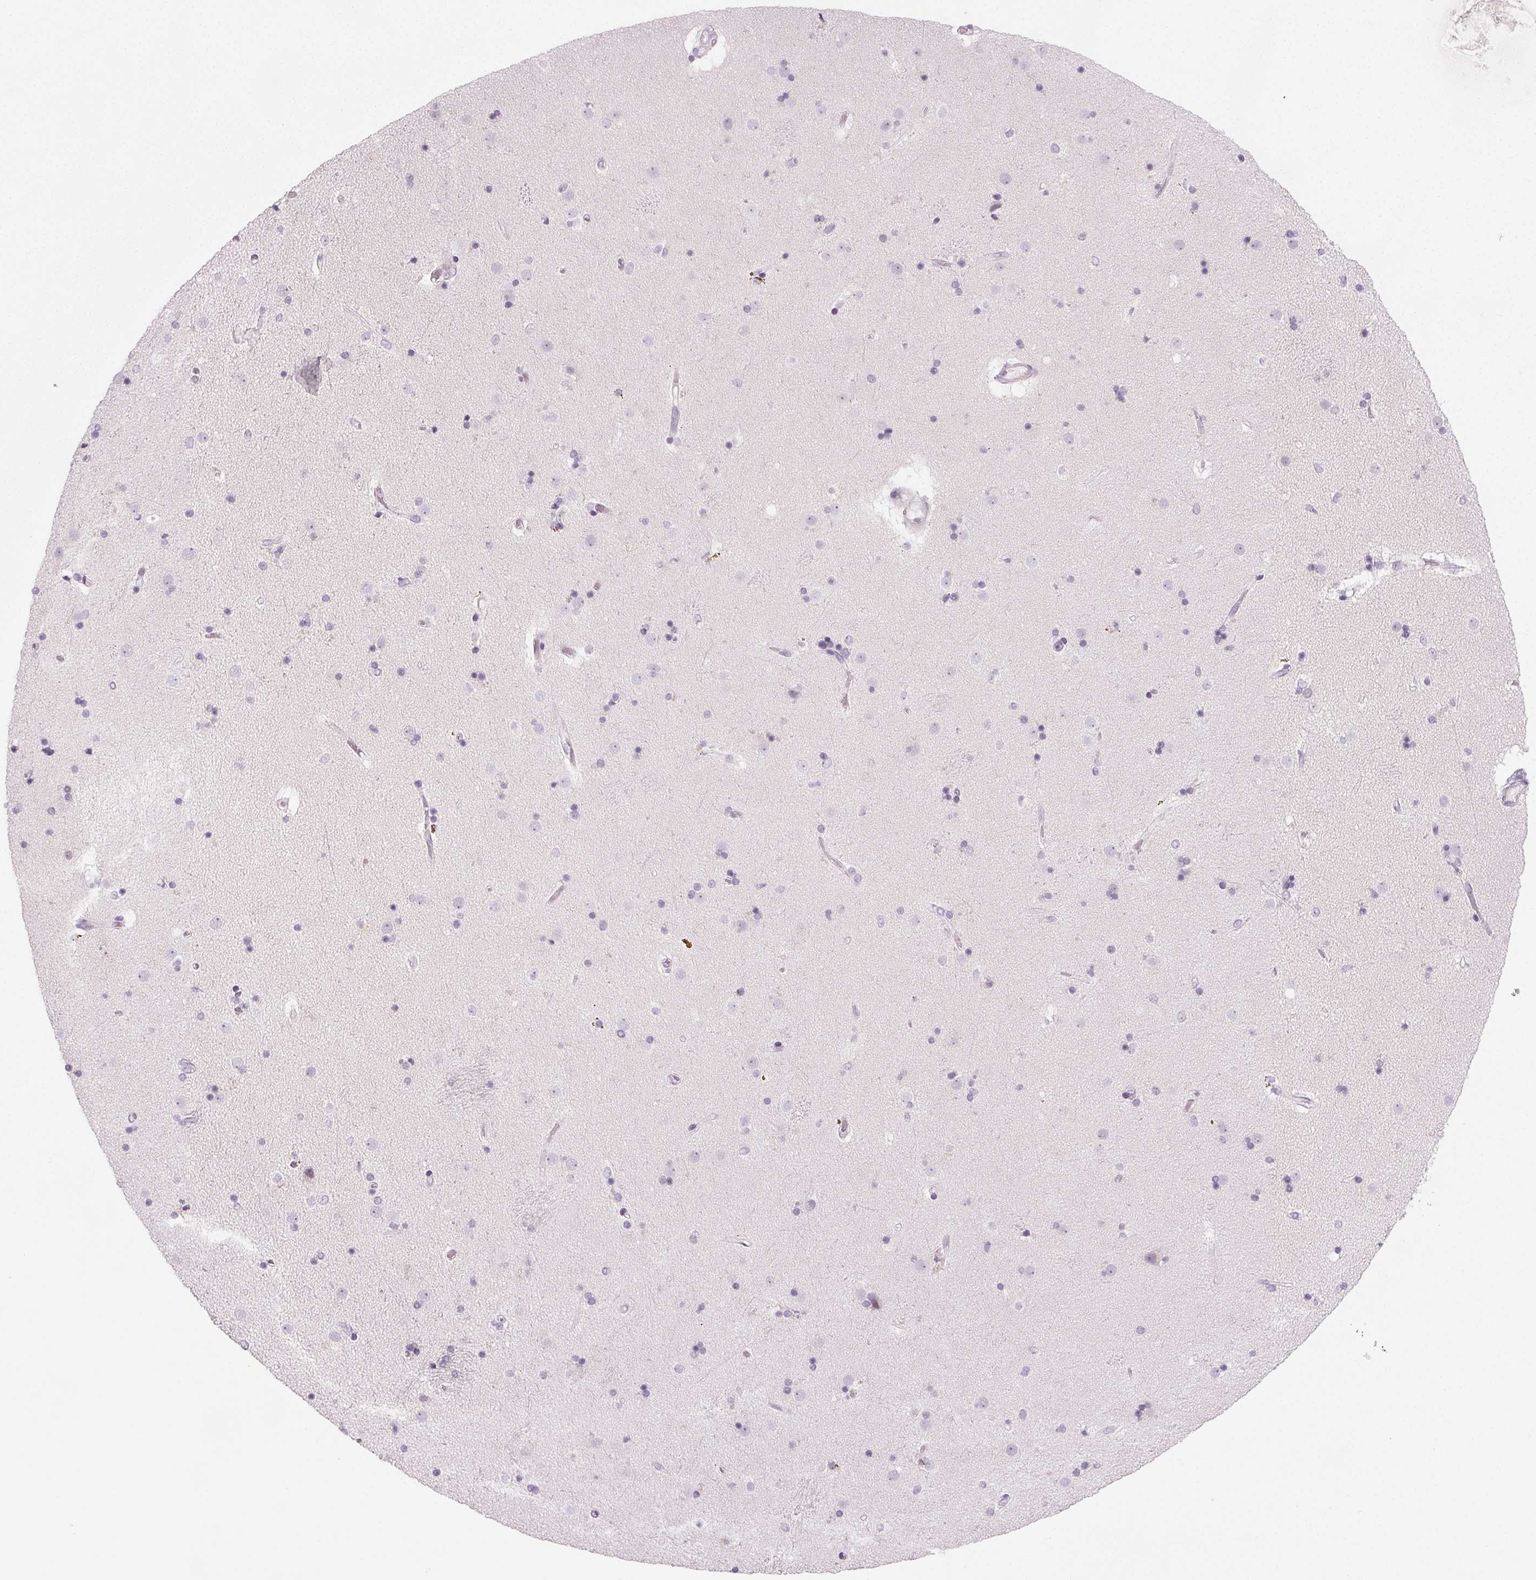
{"staining": {"intensity": "negative", "quantity": "none", "location": "none"}, "tissue": "caudate", "cell_type": "Glial cells", "image_type": "normal", "snomed": [{"axis": "morphology", "description": "Normal tissue, NOS"}, {"axis": "topography", "description": "Lateral ventricle wall"}], "caption": "The IHC photomicrograph has no significant staining in glial cells of caudate. The staining is performed using DAB brown chromogen with nuclei counter-stained in using hematoxylin.", "gene": "IGF2BP1", "patient": {"sex": "female", "age": 71}}